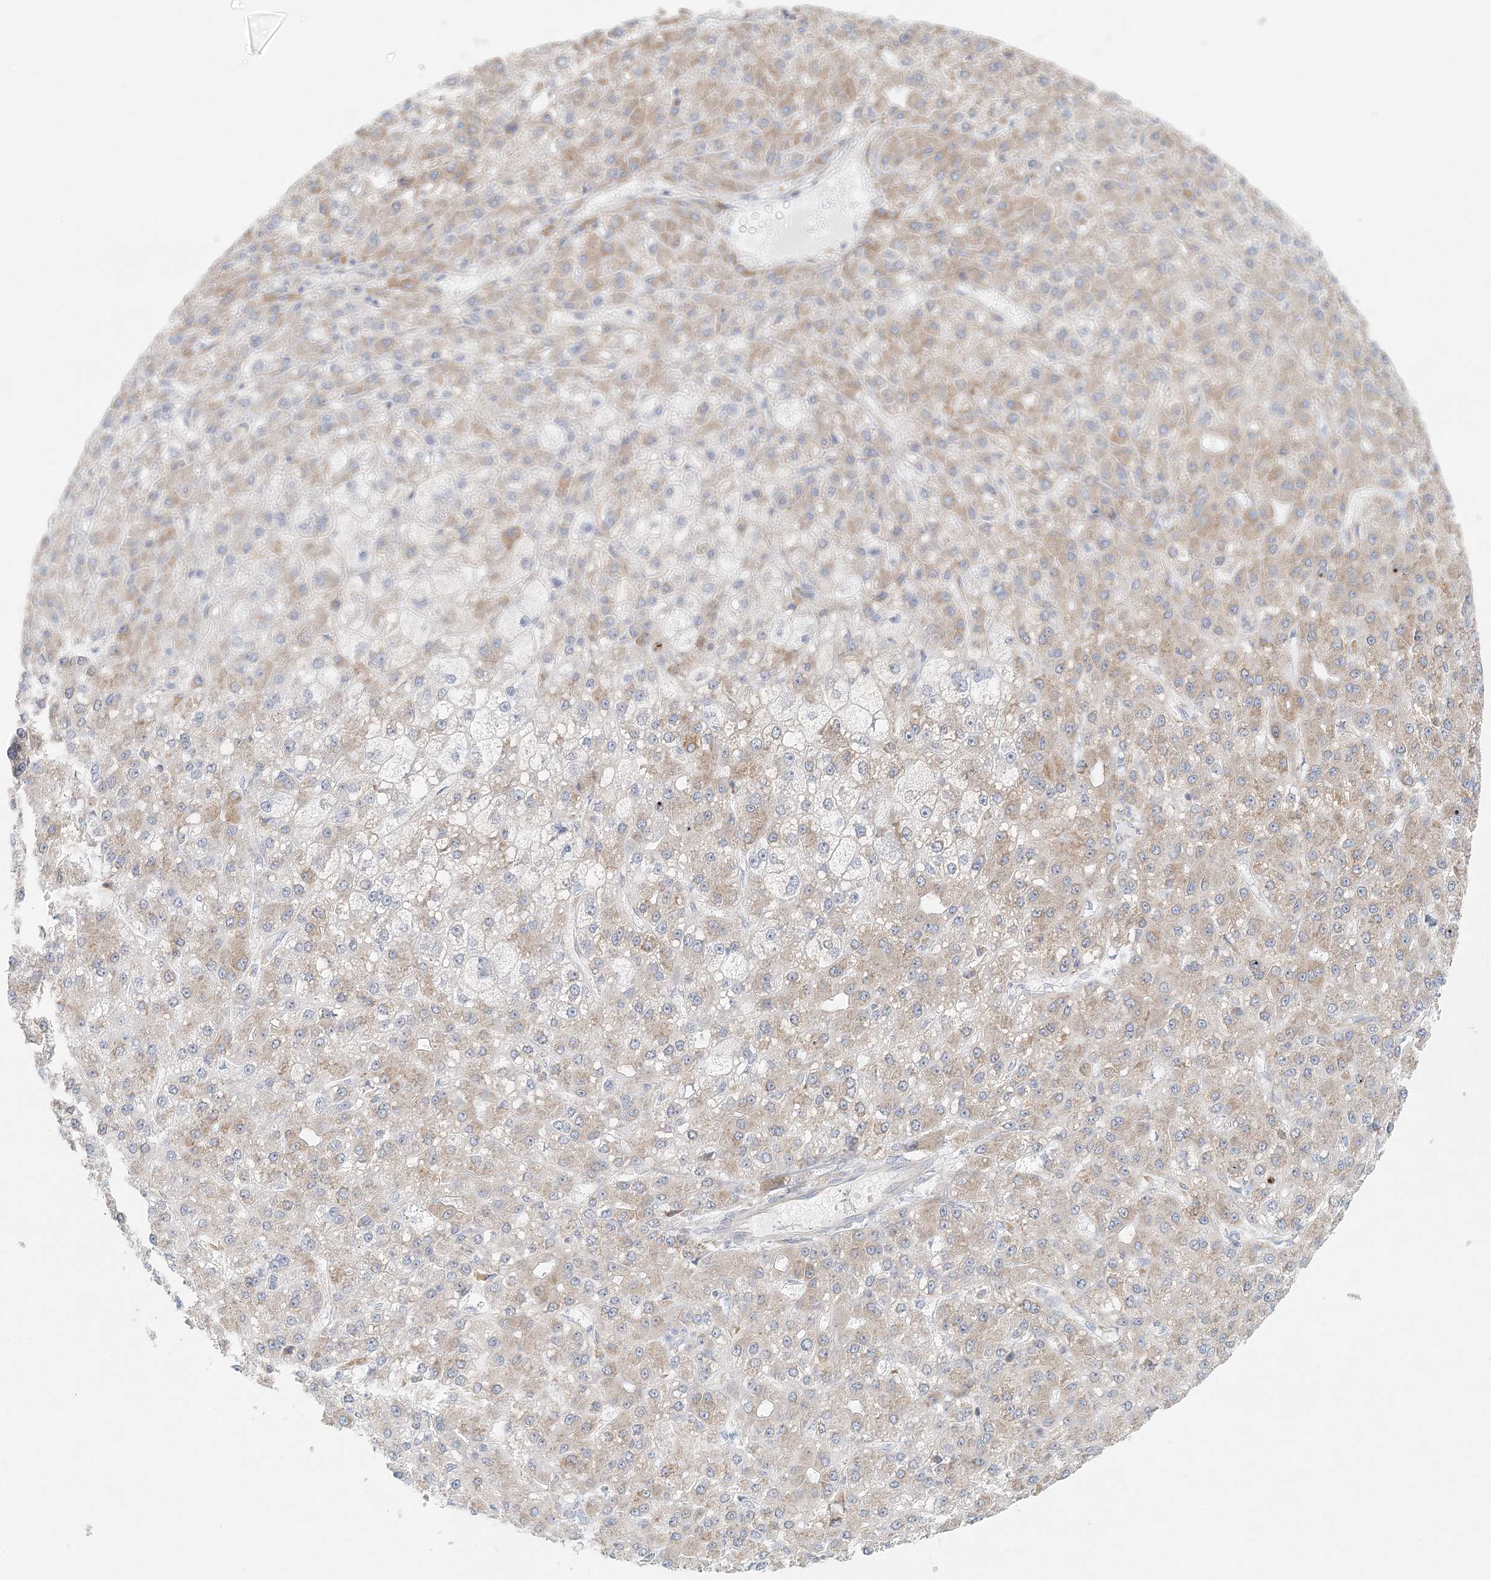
{"staining": {"intensity": "weak", "quantity": "25%-75%", "location": "cytoplasmic/membranous"}, "tissue": "liver cancer", "cell_type": "Tumor cells", "image_type": "cancer", "snomed": [{"axis": "morphology", "description": "Carcinoma, Hepatocellular, NOS"}, {"axis": "topography", "description": "Liver"}], "caption": "An immunohistochemistry histopathology image of neoplastic tissue is shown. Protein staining in brown shows weak cytoplasmic/membranous positivity in liver cancer within tumor cells.", "gene": "STK11IP", "patient": {"sex": "male", "age": 67}}